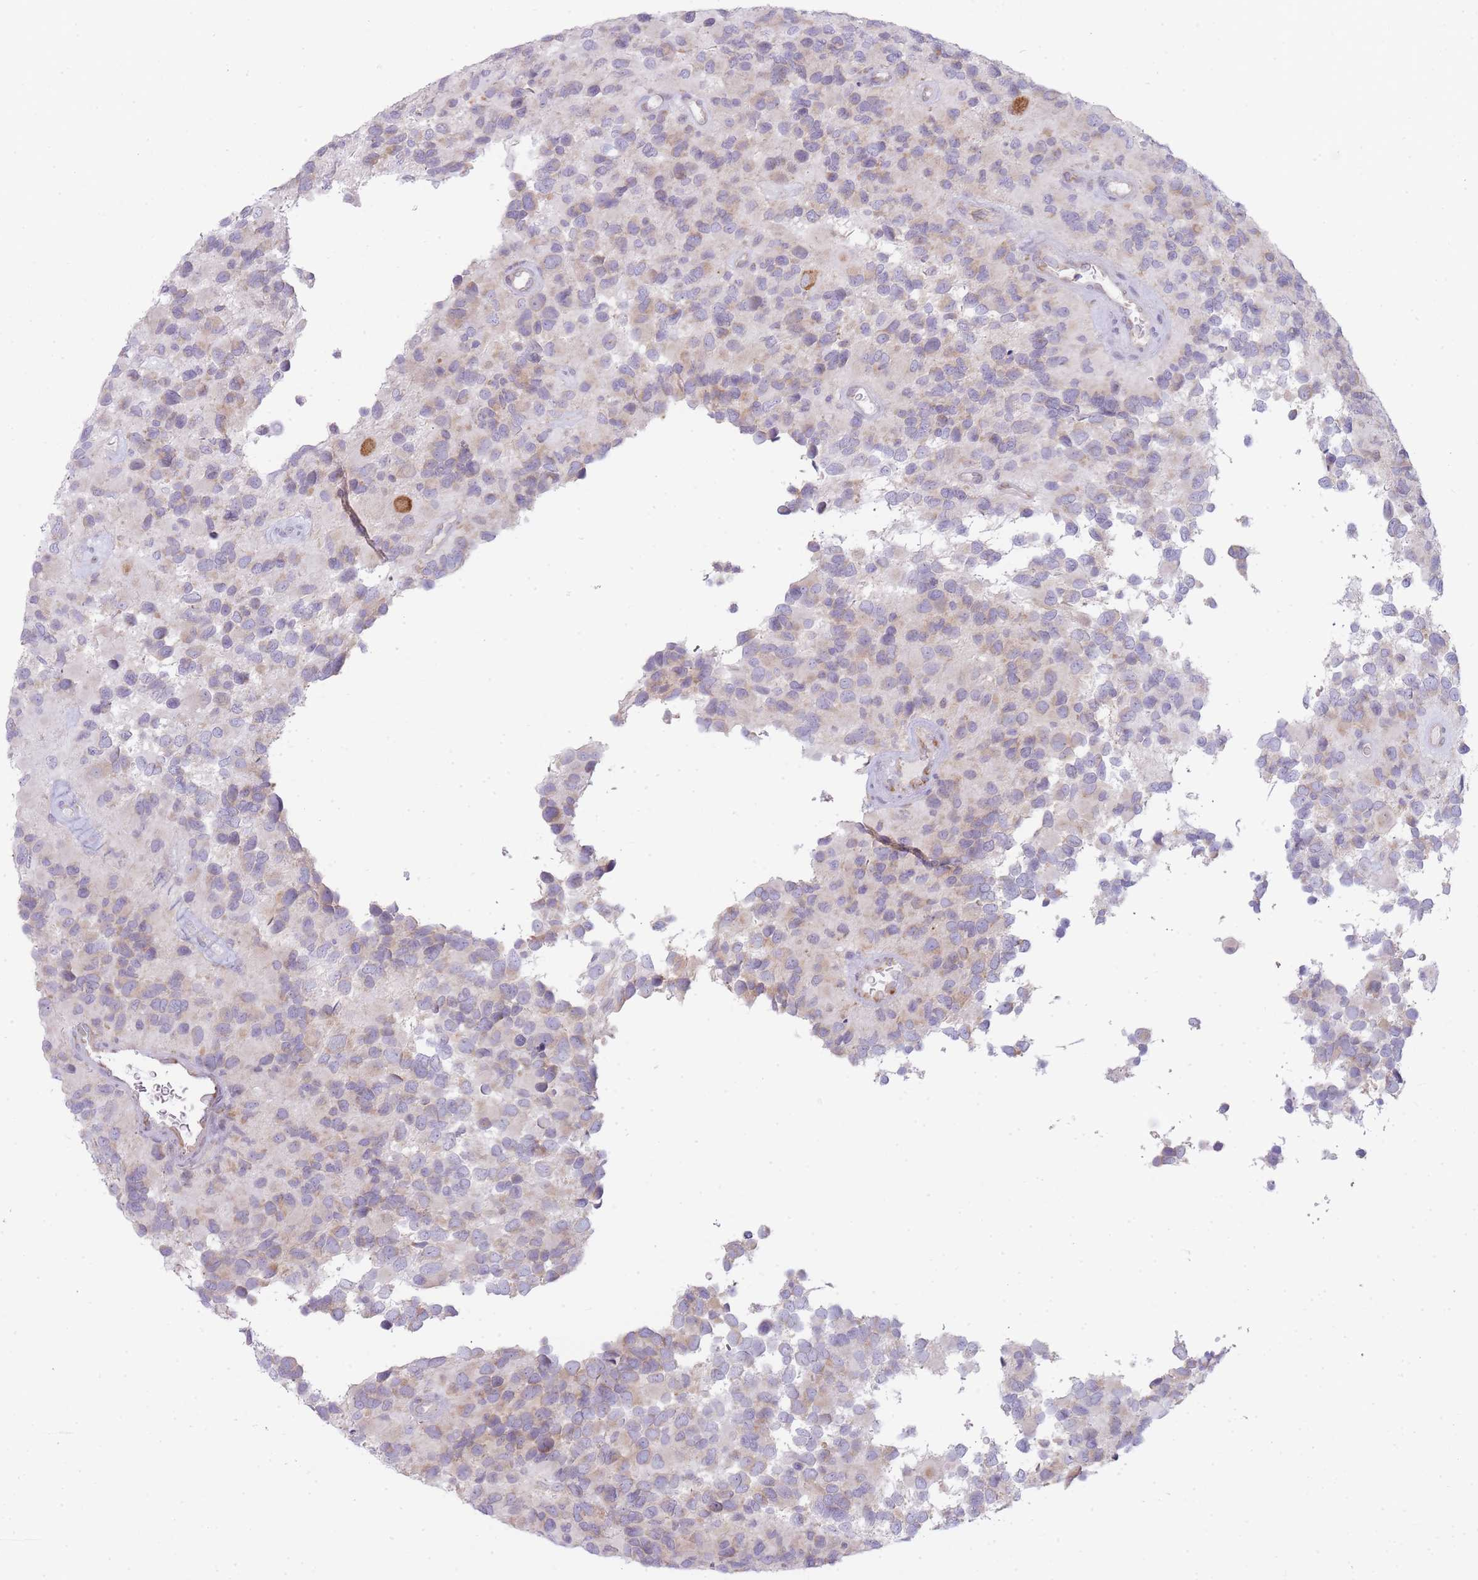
{"staining": {"intensity": "weak", "quantity": "25%-75%", "location": "cytoplasmic/membranous"}, "tissue": "glioma", "cell_type": "Tumor cells", "image_type": "cancer", "snomed": [{"axis": "morphology", "description": "Glioma, malignant, High grade"}, {"axis": "topography", "description": "Brain"}], "caption": "Human glioma stained for a protein (brown) demonstrates weak cytoplasmic/membranous positive positivity in about 25%-75% of tumor cells.", "gene": "OR5L2", "patient": {"sex": "male", "age": 77}}